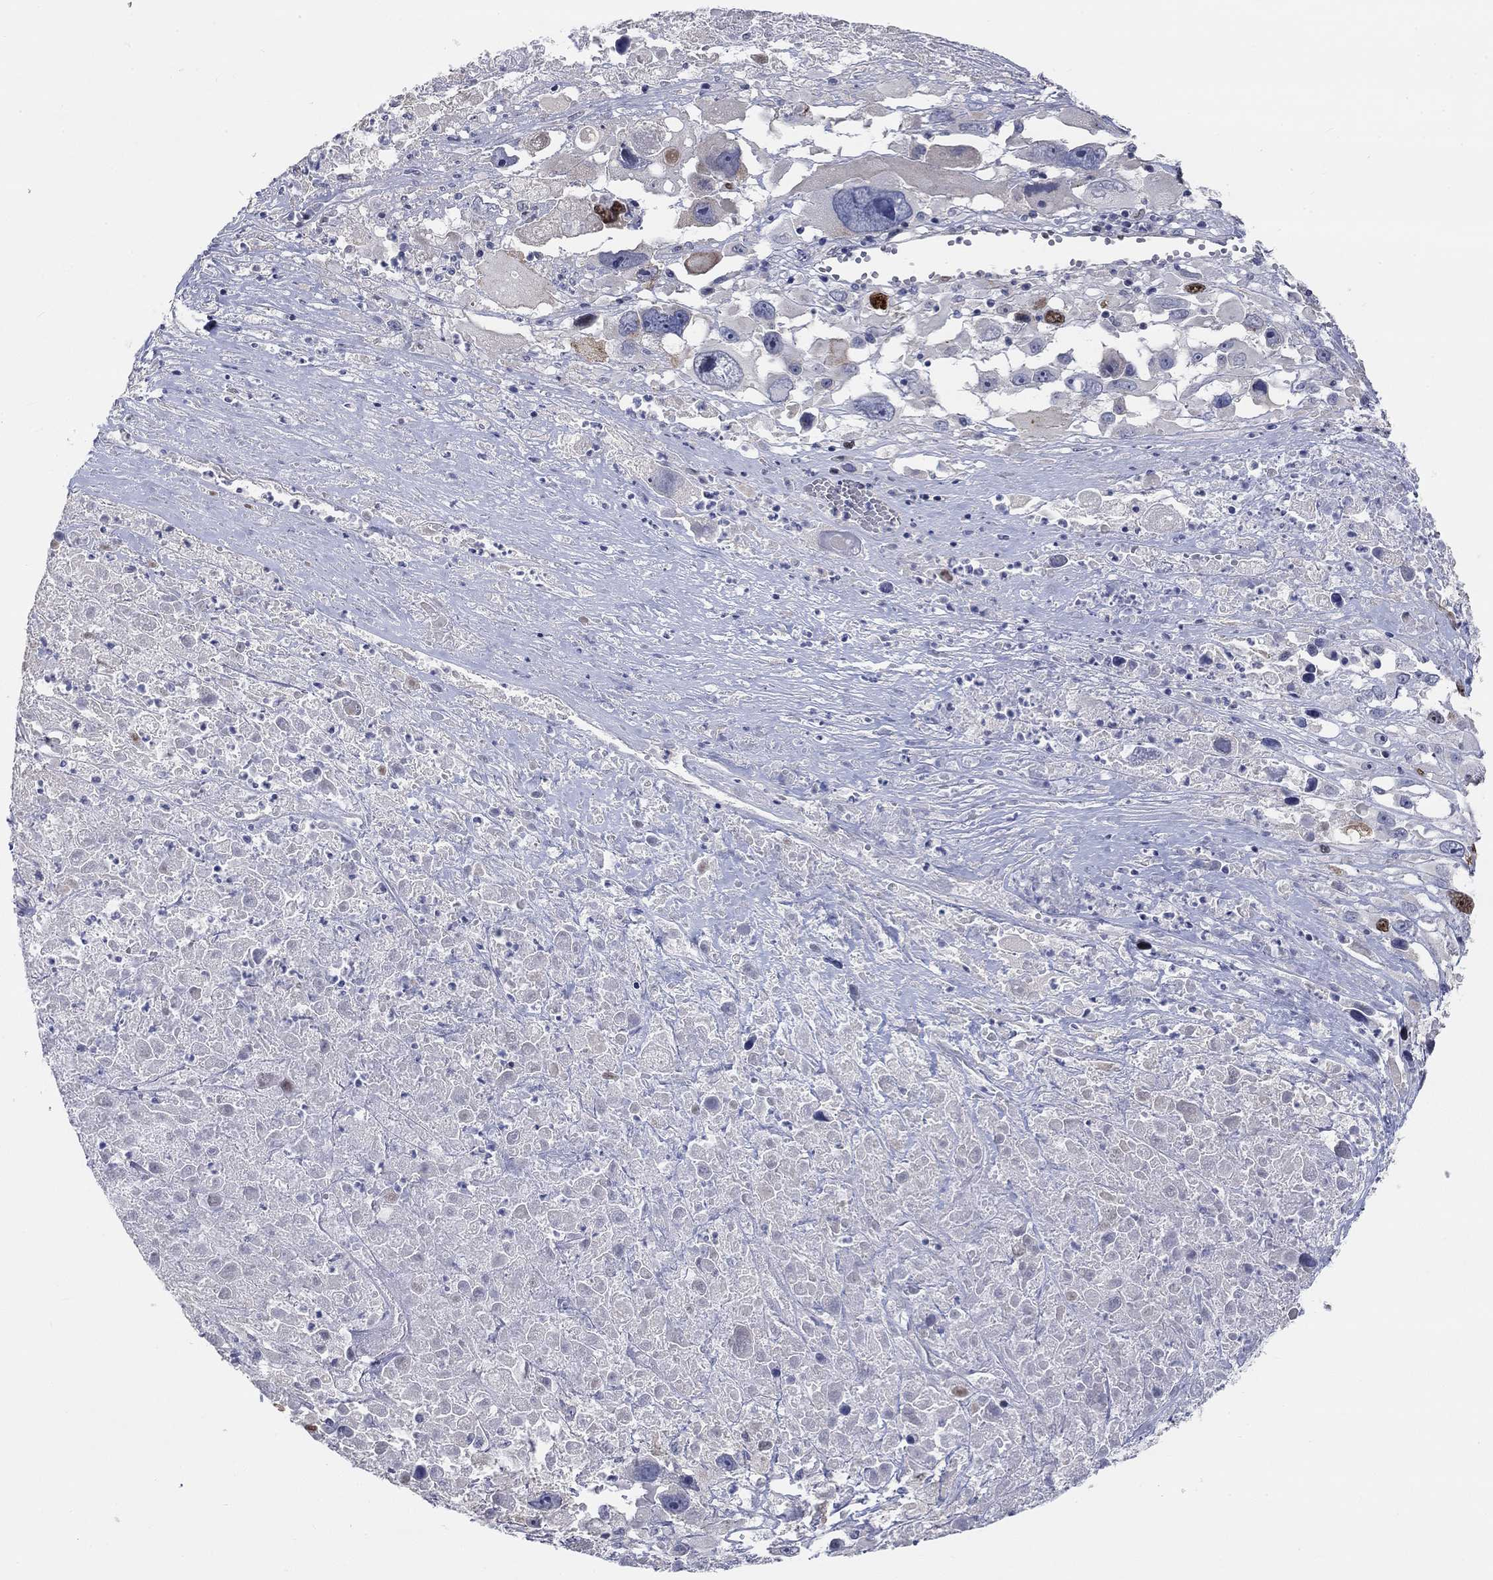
{"staining": {"intensity": "strong", "quantity": "<25%", "location": "nuclear"}, "tissue": "melanoma", "cell_type": "Tumor cells", "image_type": "cancer", "snomed": [{"axis": "morphology", "description": "Malignant melanoma, Metastatic site"}, {"axis": "topography", "description": "Lymph node"}], "caption": "Strong nuclear staining for a protein is present in approximately <25% of tumor cells of malignant melanoma (metastatic site) using IHC.", "gene": "PRC1", "patient": {"sex": "male", "age": 50}}